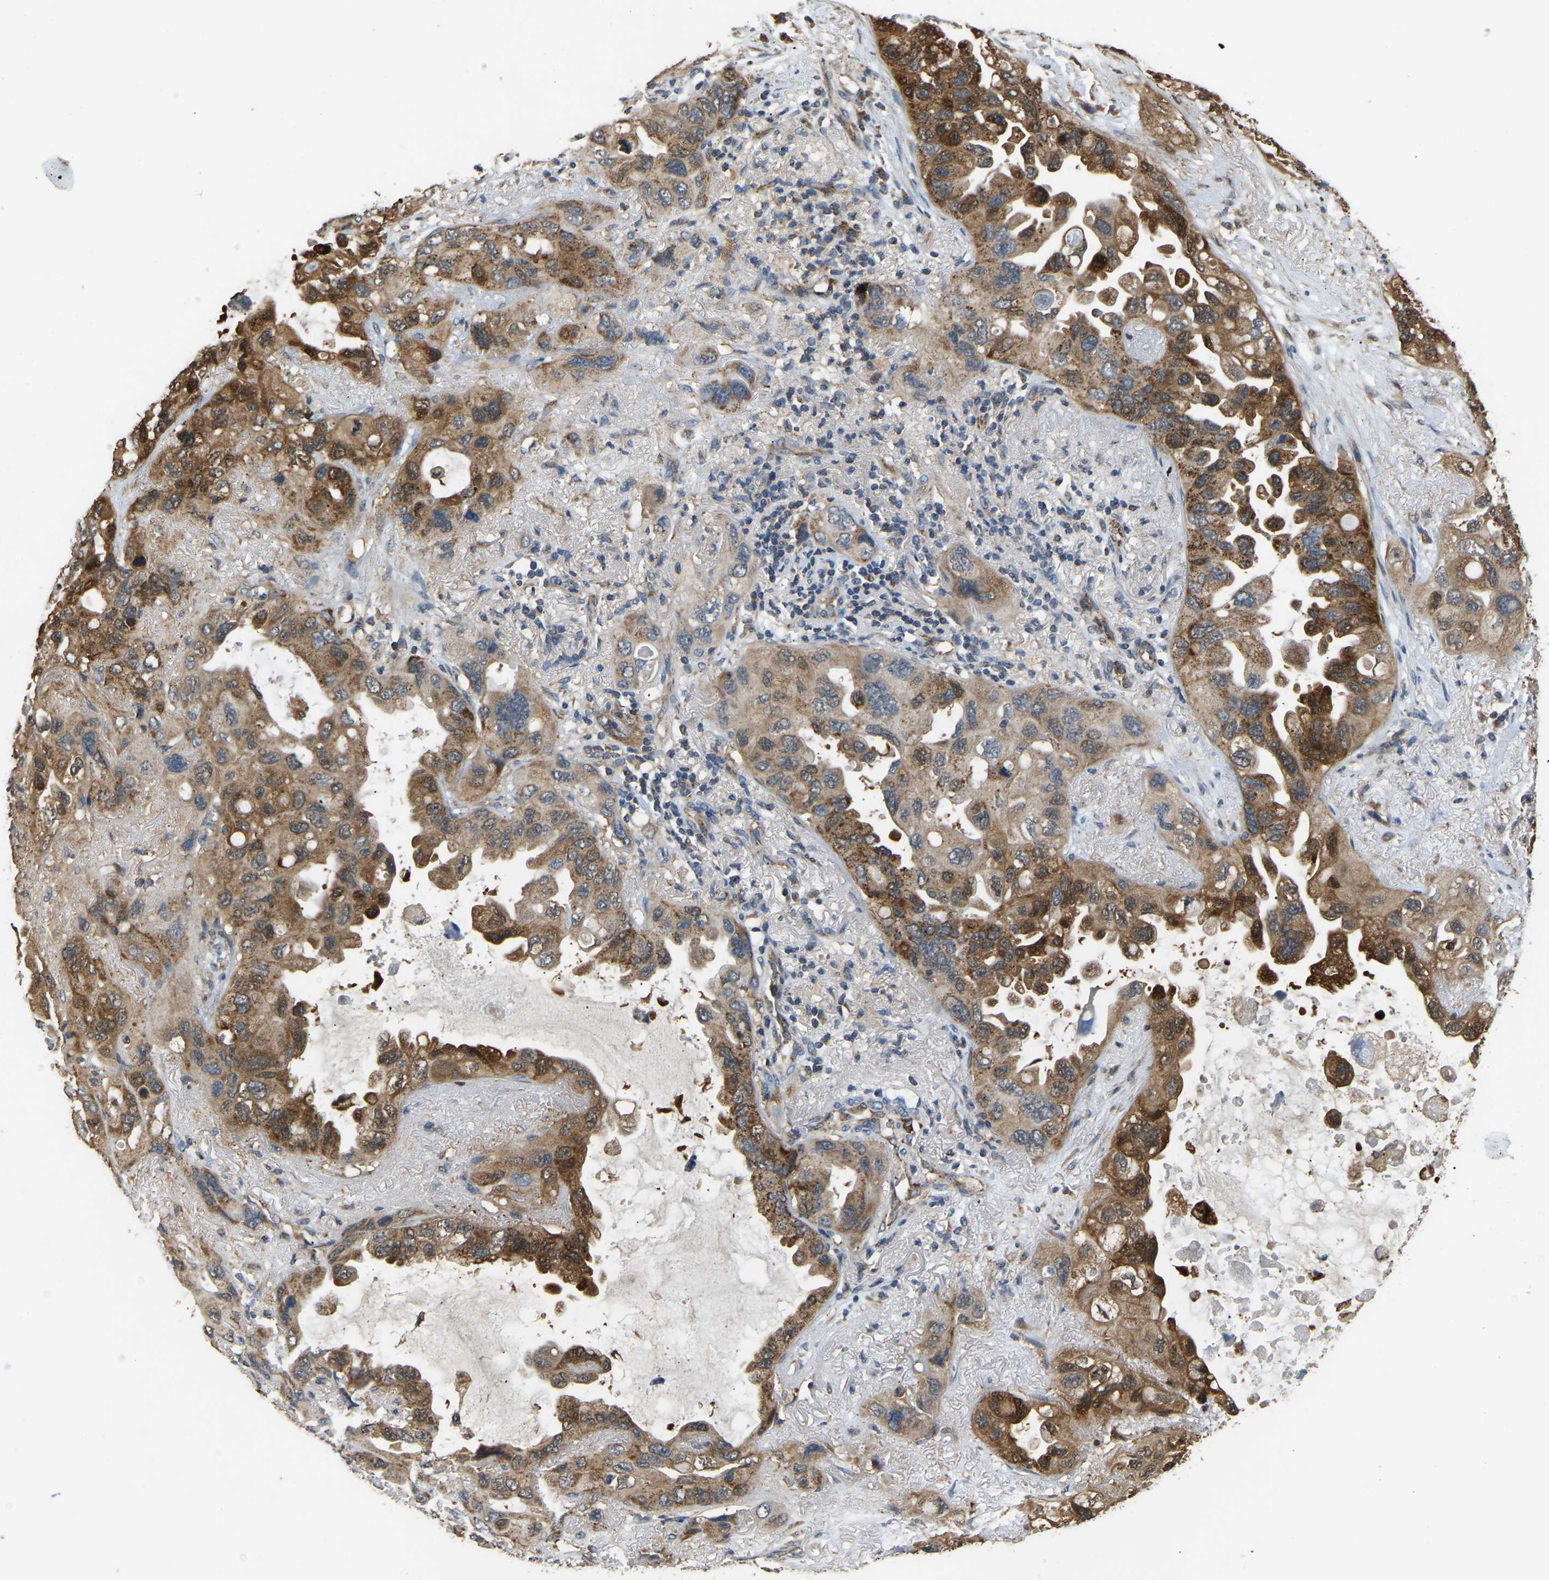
{"staining": {"intensity": "strong", "quantity": ">75%", "location": "cytoplasmic/membranous"}, "tissue": "lung cancer", "cell_type": "Tumor cells", "image_type": "cancer", "snomed": [{"axis": "morphology", "description": "Squamous cell carcinoma, NOS"}, {"axis": "topography", "description": "Lung"}], "caption": "Brown immunohistochemical staining in human lung cancer (squamous cell carcinoma) shows strong cytoplasmic/membranous positivity in about >75% of tumor cells.", "gene": "TUFM", "patient": {"sex": "female", "age": 73}}